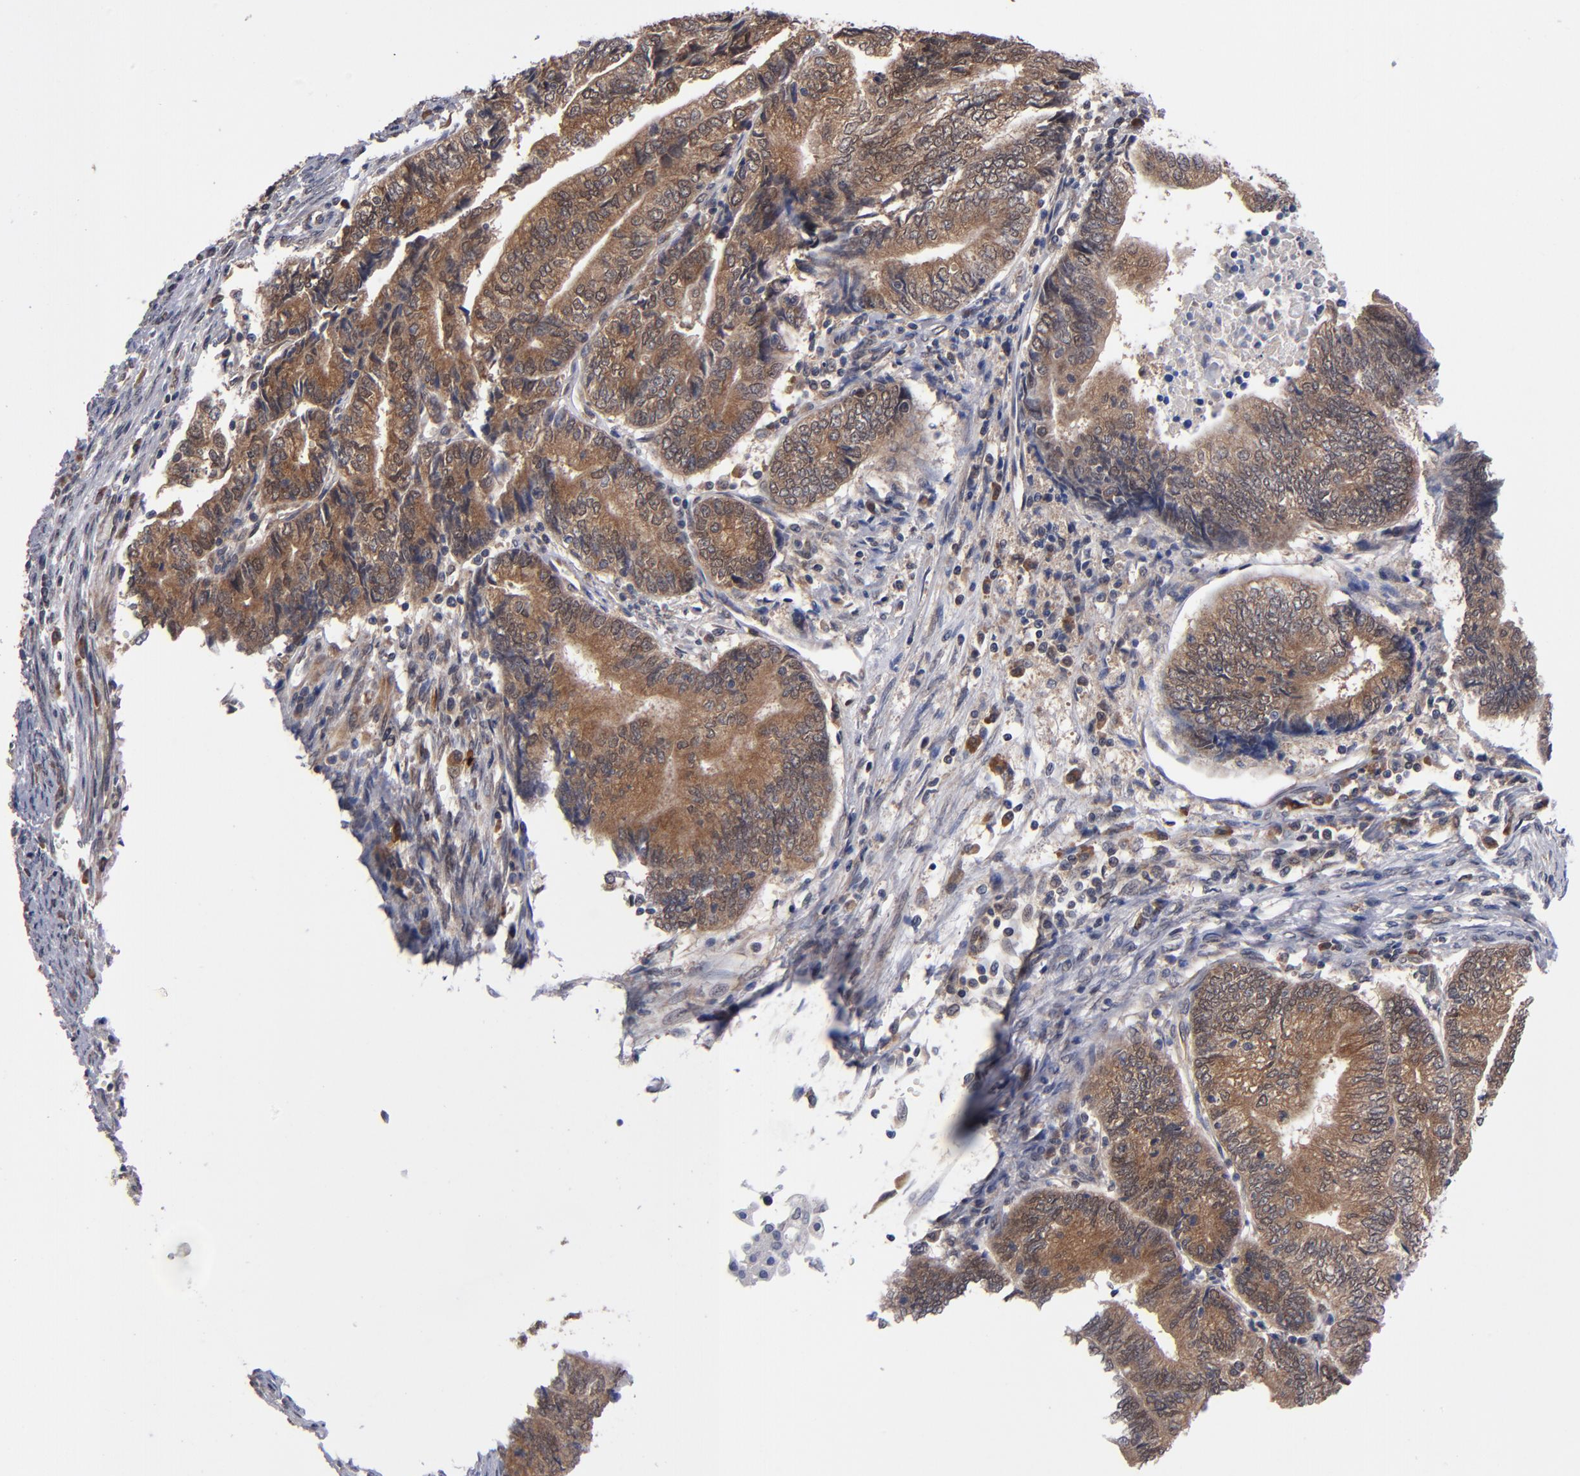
{"staining": {"intensity": "strong", "quantity": ">75%", "location": "cytoplasmic/membranous"}, "tissue": "endometrial cancer", "cell_type": "Tumor cells", "image_type": "cancer", "snomed": [{"axis": "morphology", "description": "Adenocarcinoma, NOS"}, {"axis": "topography", "description": "Uterus"}, {"axis": "topography", "description": "Endometrium"}], "caption": "Human endometrial cancer (adenocarcinoma) stained with a brown dye exhibits strong cytoplasmic/membranous positive staining in about >75% of tumor cells.", "gene": "ALG13", "patient": {"sex": "female", "age": 70}}